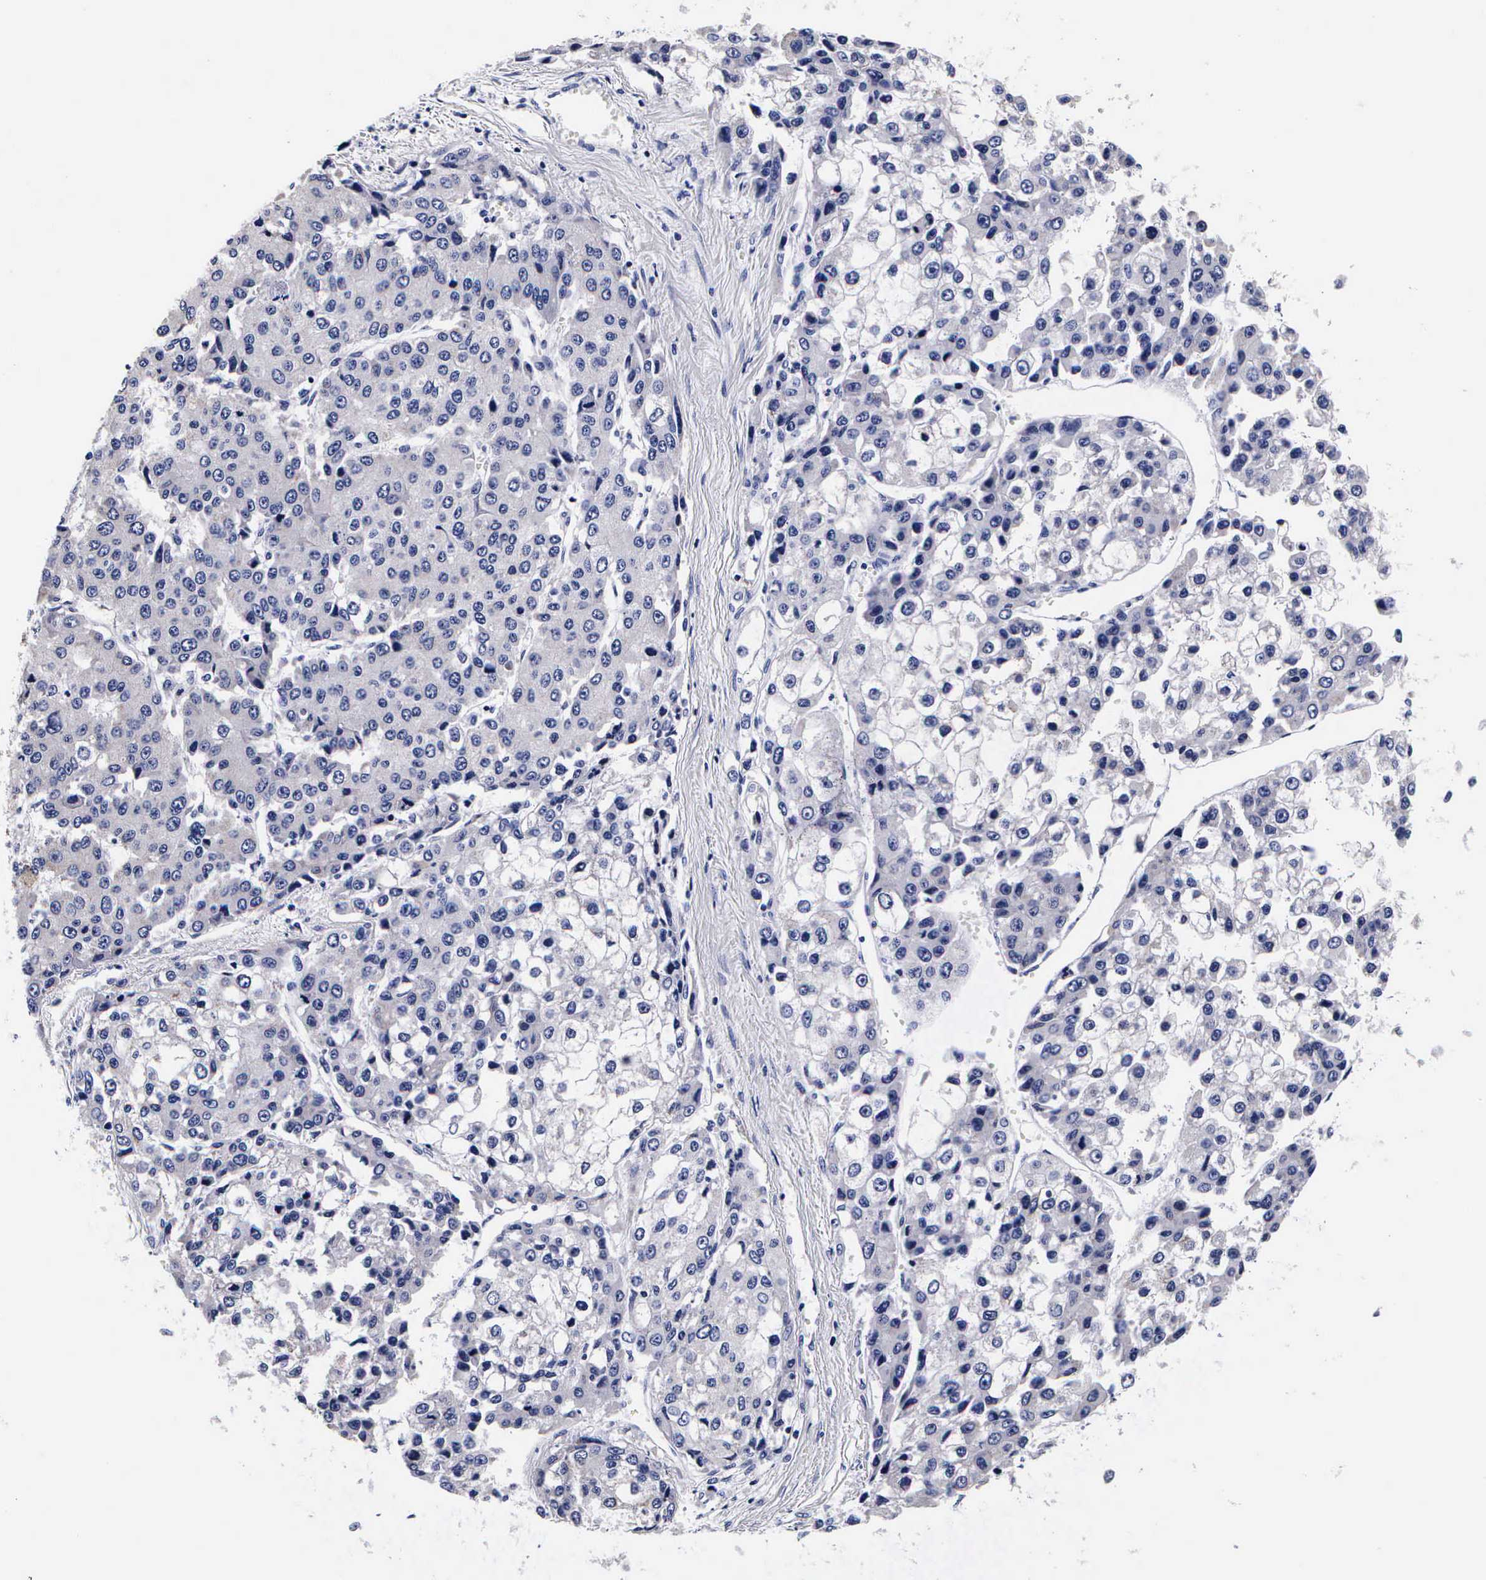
{"staining": {"intensity": "negative", "quantity": "none", "location": "none"}, "tissue": "liver cancer", "cell_type": "Tumor cells", "image_type": "cancer", "snomed": [{"axis": "morphology", "description": "Carcinoma, Hepatocellular, NOS"}, {"axis": "topography", "description": "Liver"}], "caption": "A histopathology image of liver hepatocellular carcinoma stained for a protein demonstrates no brown staining in tumor cells.", "gene": "RNASE6", "patient": {"sex": "female", "age": 66}}